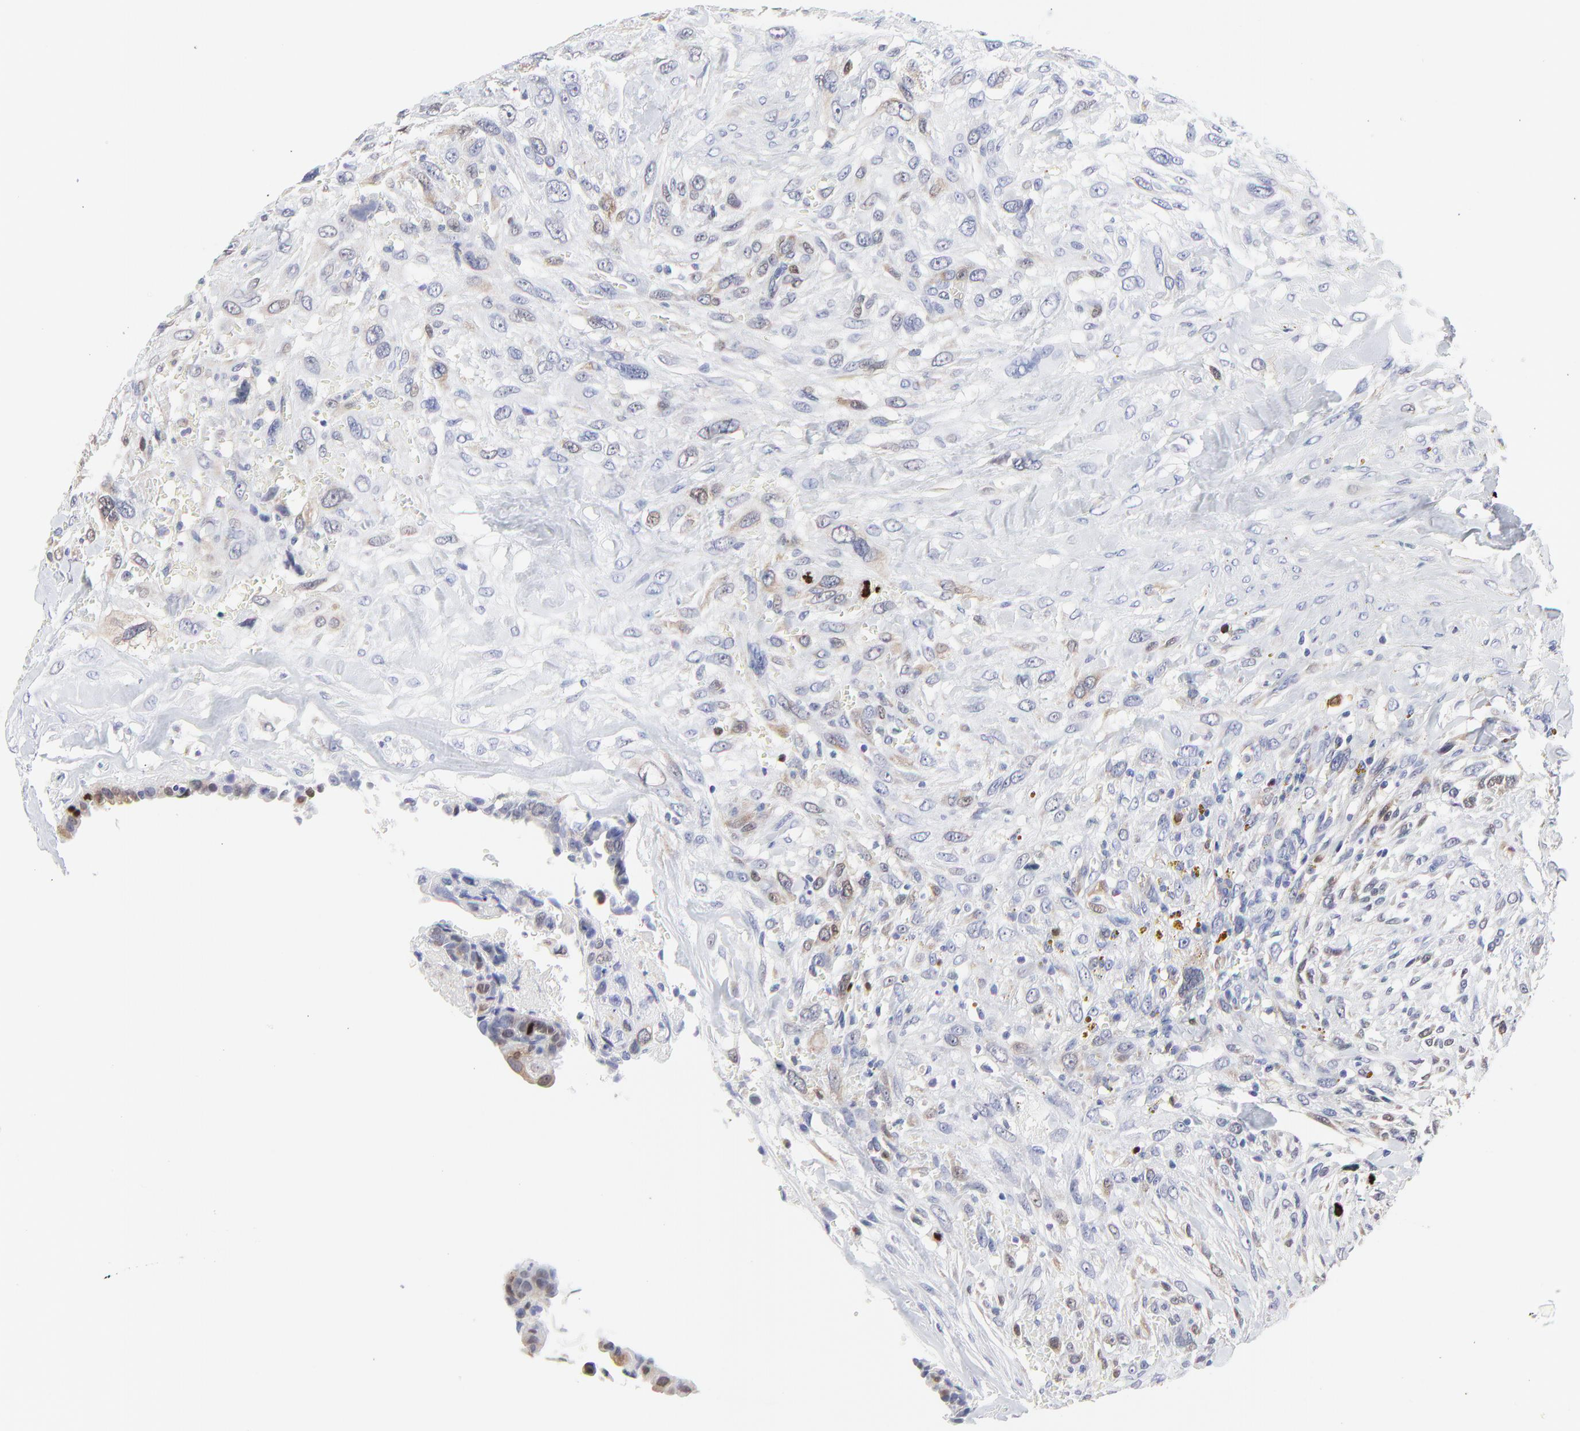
{"staining": {"intensity": "weak", "quantity": "<25%", "location": "cytoplasmic/membranous"}, "tissue": "breast cancer", "cell_type": "Tumor cells", "image_type": "cancer", "snomed": [{"axis": "morphology", "description": "Neoplasm, malignant, NOS"}, {"axis": "topography", "description": "Breast"}], "caption": "A photomicrograph of human breast cancer (malignant neoplasm) is negative for staining in tumor cells.", "gene": "NCAPH", "patient": {"sex": "female", "age": 50}}